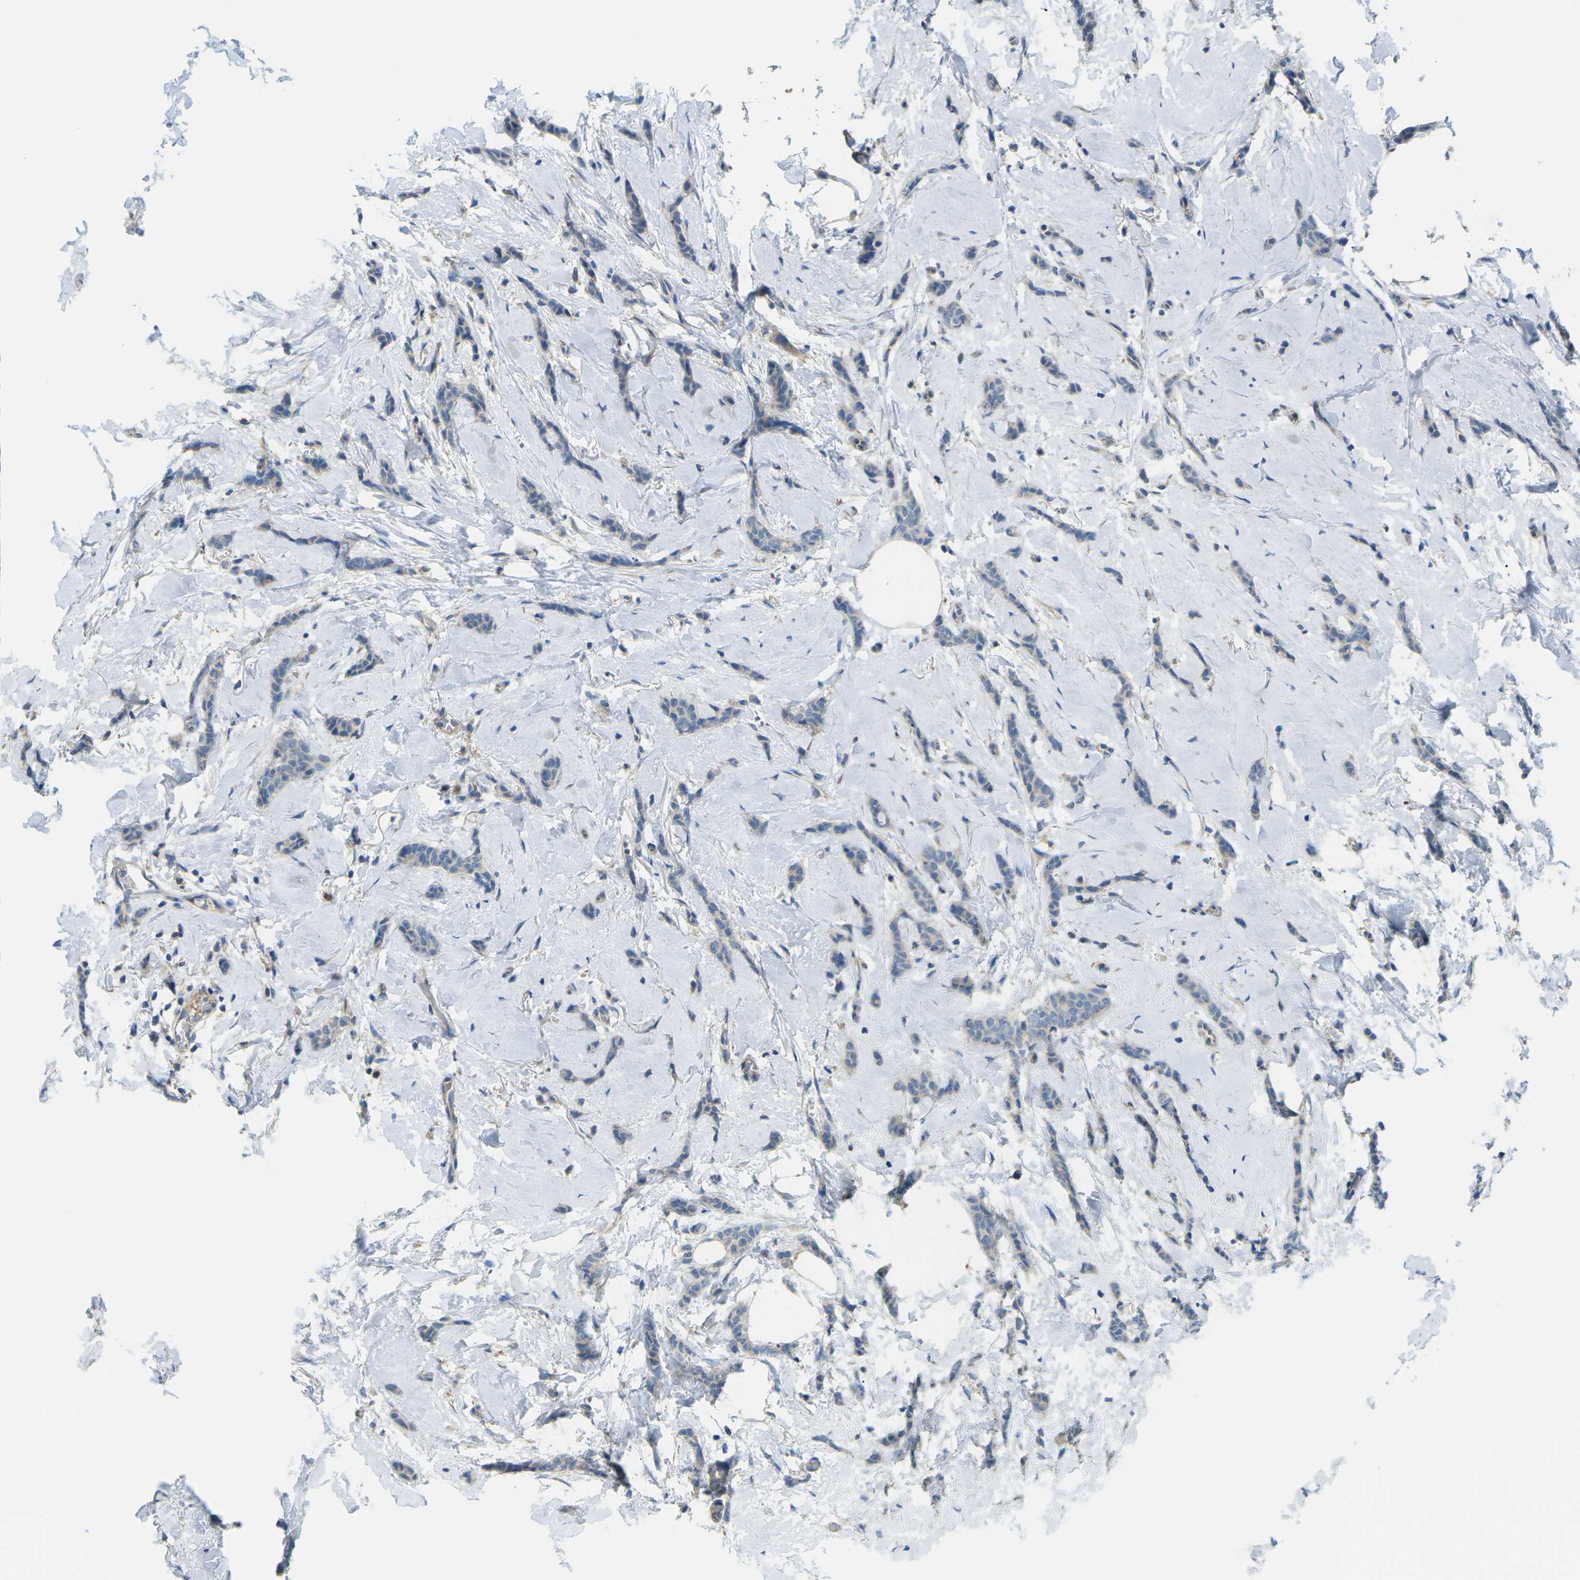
{"staining": {"intensity": "weak", "quantity": "25%-75%", "location": "cytoplasmic/membranous"}, "tissue": "breast cancer", "cell_type": "Tumor cells", "image_type": "cancer", "snomed": [{"axis": "morphology", "description": "Lobular carcinoma"}, {"axis": "topography", "description": "Skin"}, {"axis": "topography", "description": "Breast"}], "caption": "Human lobular carcinoma (breast) stained for a protein (brown) demonstrates weak cytoplasmic/membranous positive positivity in approximately 25%-75% of tumor cells.", "gene": "MYLK4", "patient": {"sex": "female", "age": 46}}